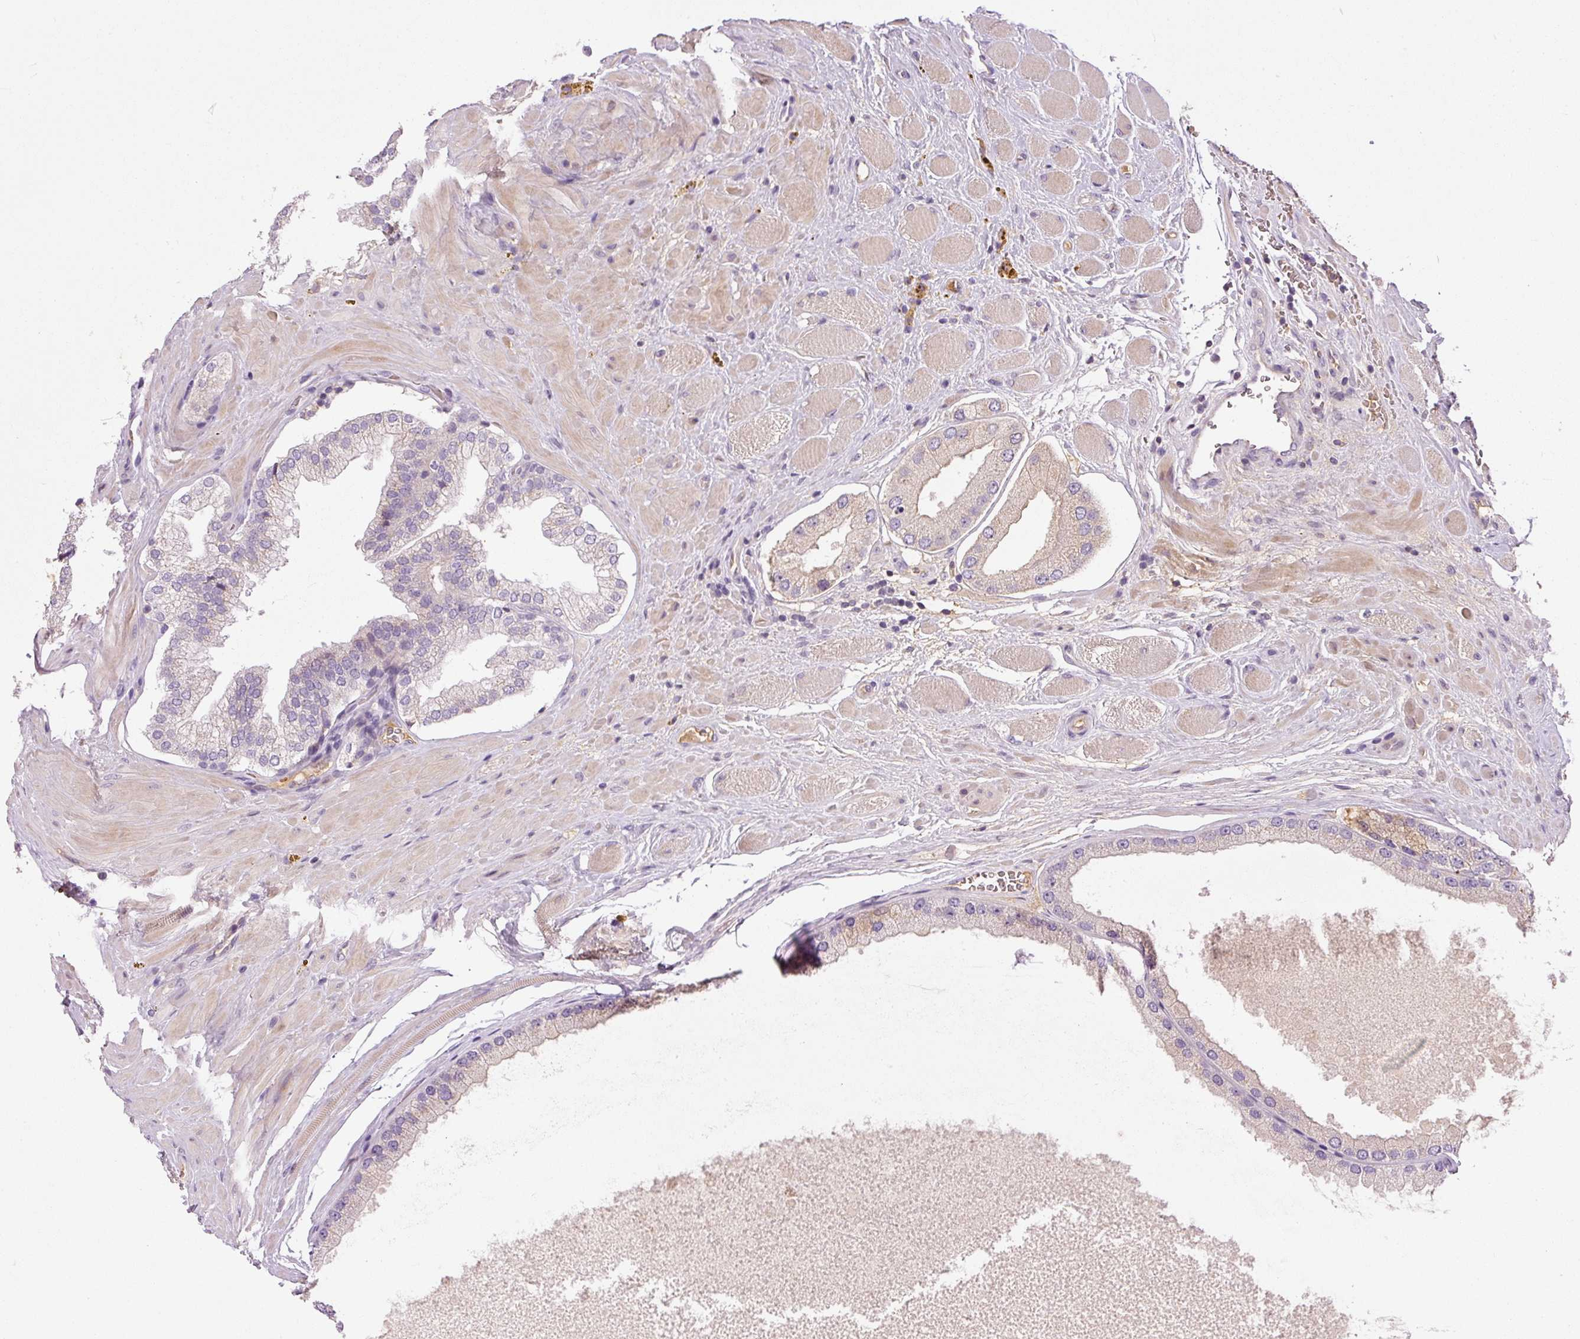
{"staining": {"intensity": "weak", "quantity": "<25%", "location": "cytoplasmic/membranous"}, "tissue": "prostate cancer", "cell_type": "Tumor cells", "image_type": "cancer", "snomed": [{"axis": "morphology", "description": "Adenocarcinoma, Low grade"}, {"axis": "topography", "description": "Prostate"}], "caption": "The micrograph exhibits no significant staining in tumor cells of low-grade adenocarcinoma (prostate).", "gene": "CMTM8", "patient": {"sex": "male", "age": 42}}